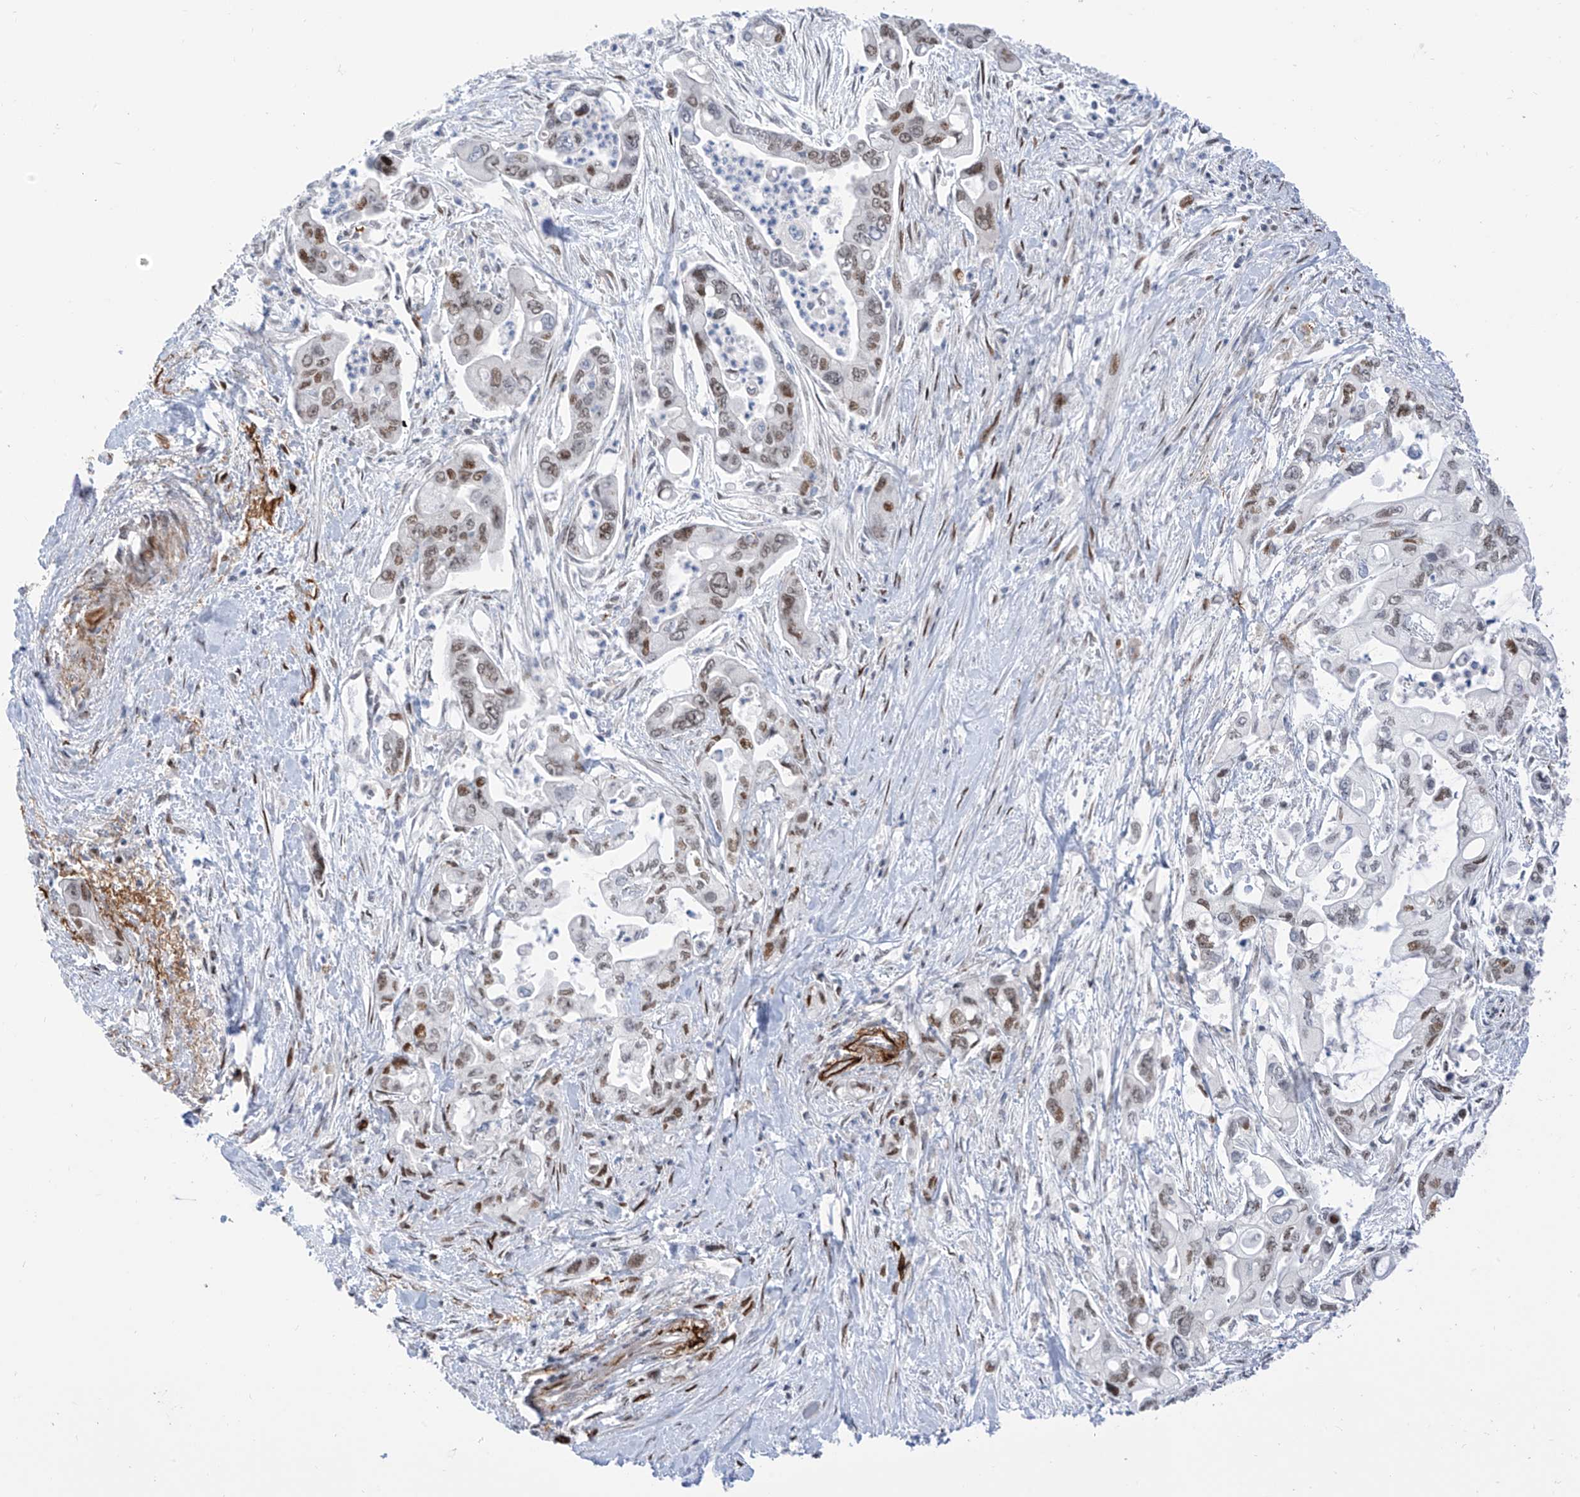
{"staining": {"intensity": "moderate", "quantity": ">75%", "location": "nuclear"}, "tissue": "pancreatic cancer", "cell_type": "Tumor cells", "image_type": "cancer", "snomed": [{"axis": "morphology", "description": "Adenocarcinoma, NOS"}, {"axis": "topography", "description": "Pancreas"}], "caption": "The micrograph exhibits a brown stain indicating the presence of a protein in the nuclear of tumor cells in pancreatic adenocarcinoma.", "gene": "LIN9", "patient": {"sex": "male", "age": 70}}